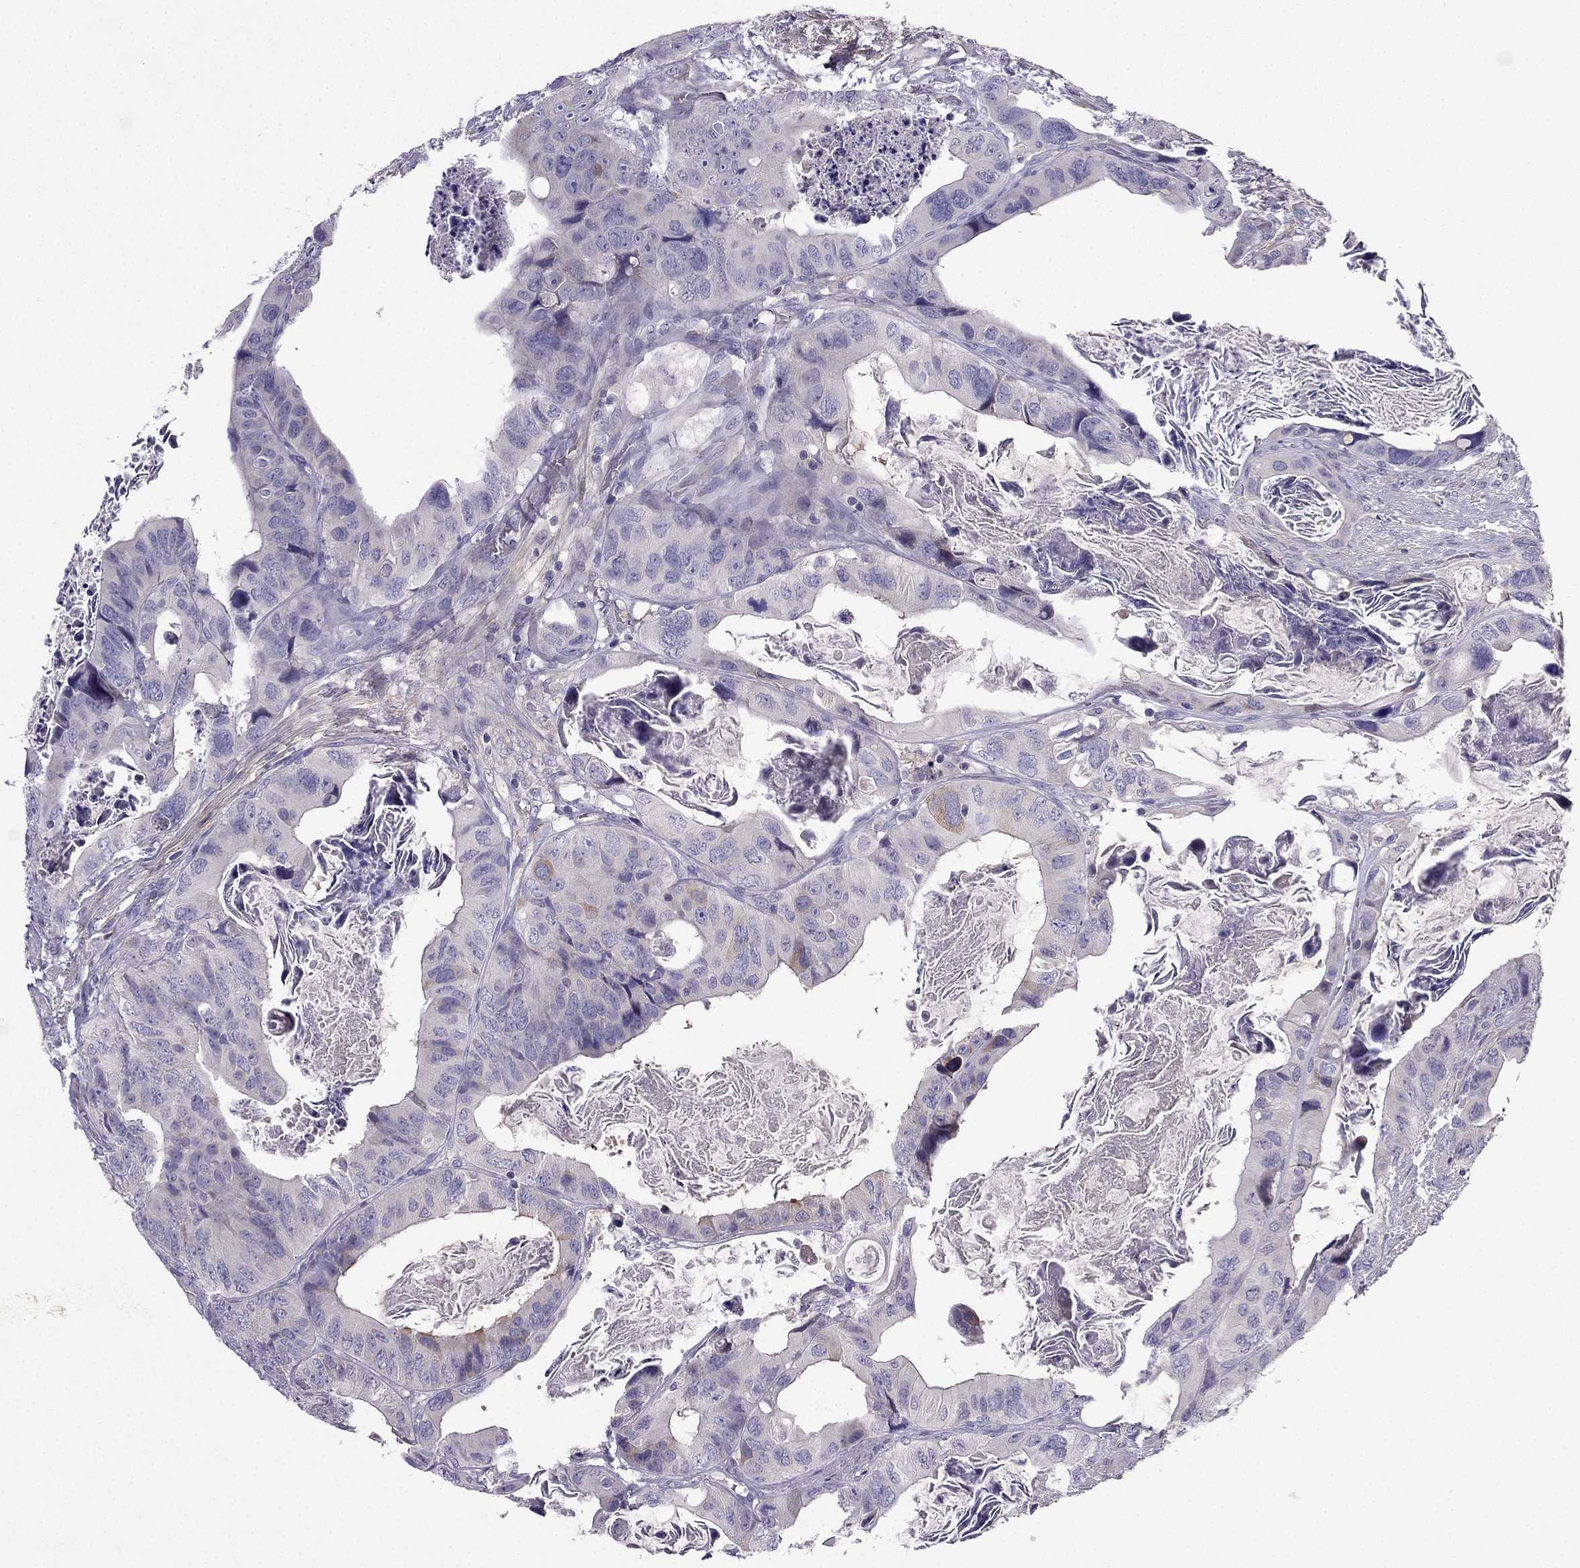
{"staining": {"intensity": "weak", "quantity": "<25%", "location": "cytoplasmic/membranous"}, "tissue": "colorectal cancer", "cell_type": "Tumor cells", "image_type": "cancer", "snomed": [{"axis": "morphology", "description": "Adenocarcinoma, NOS"}, {"axis": "topography", "description": "Rectum"}], "caption": "This is an immunohistochemistry image of colorectal cancer. There is no staining in tumor cells.", "gene": "SYT5", "patient": {"sex": "male", "age": 64}}